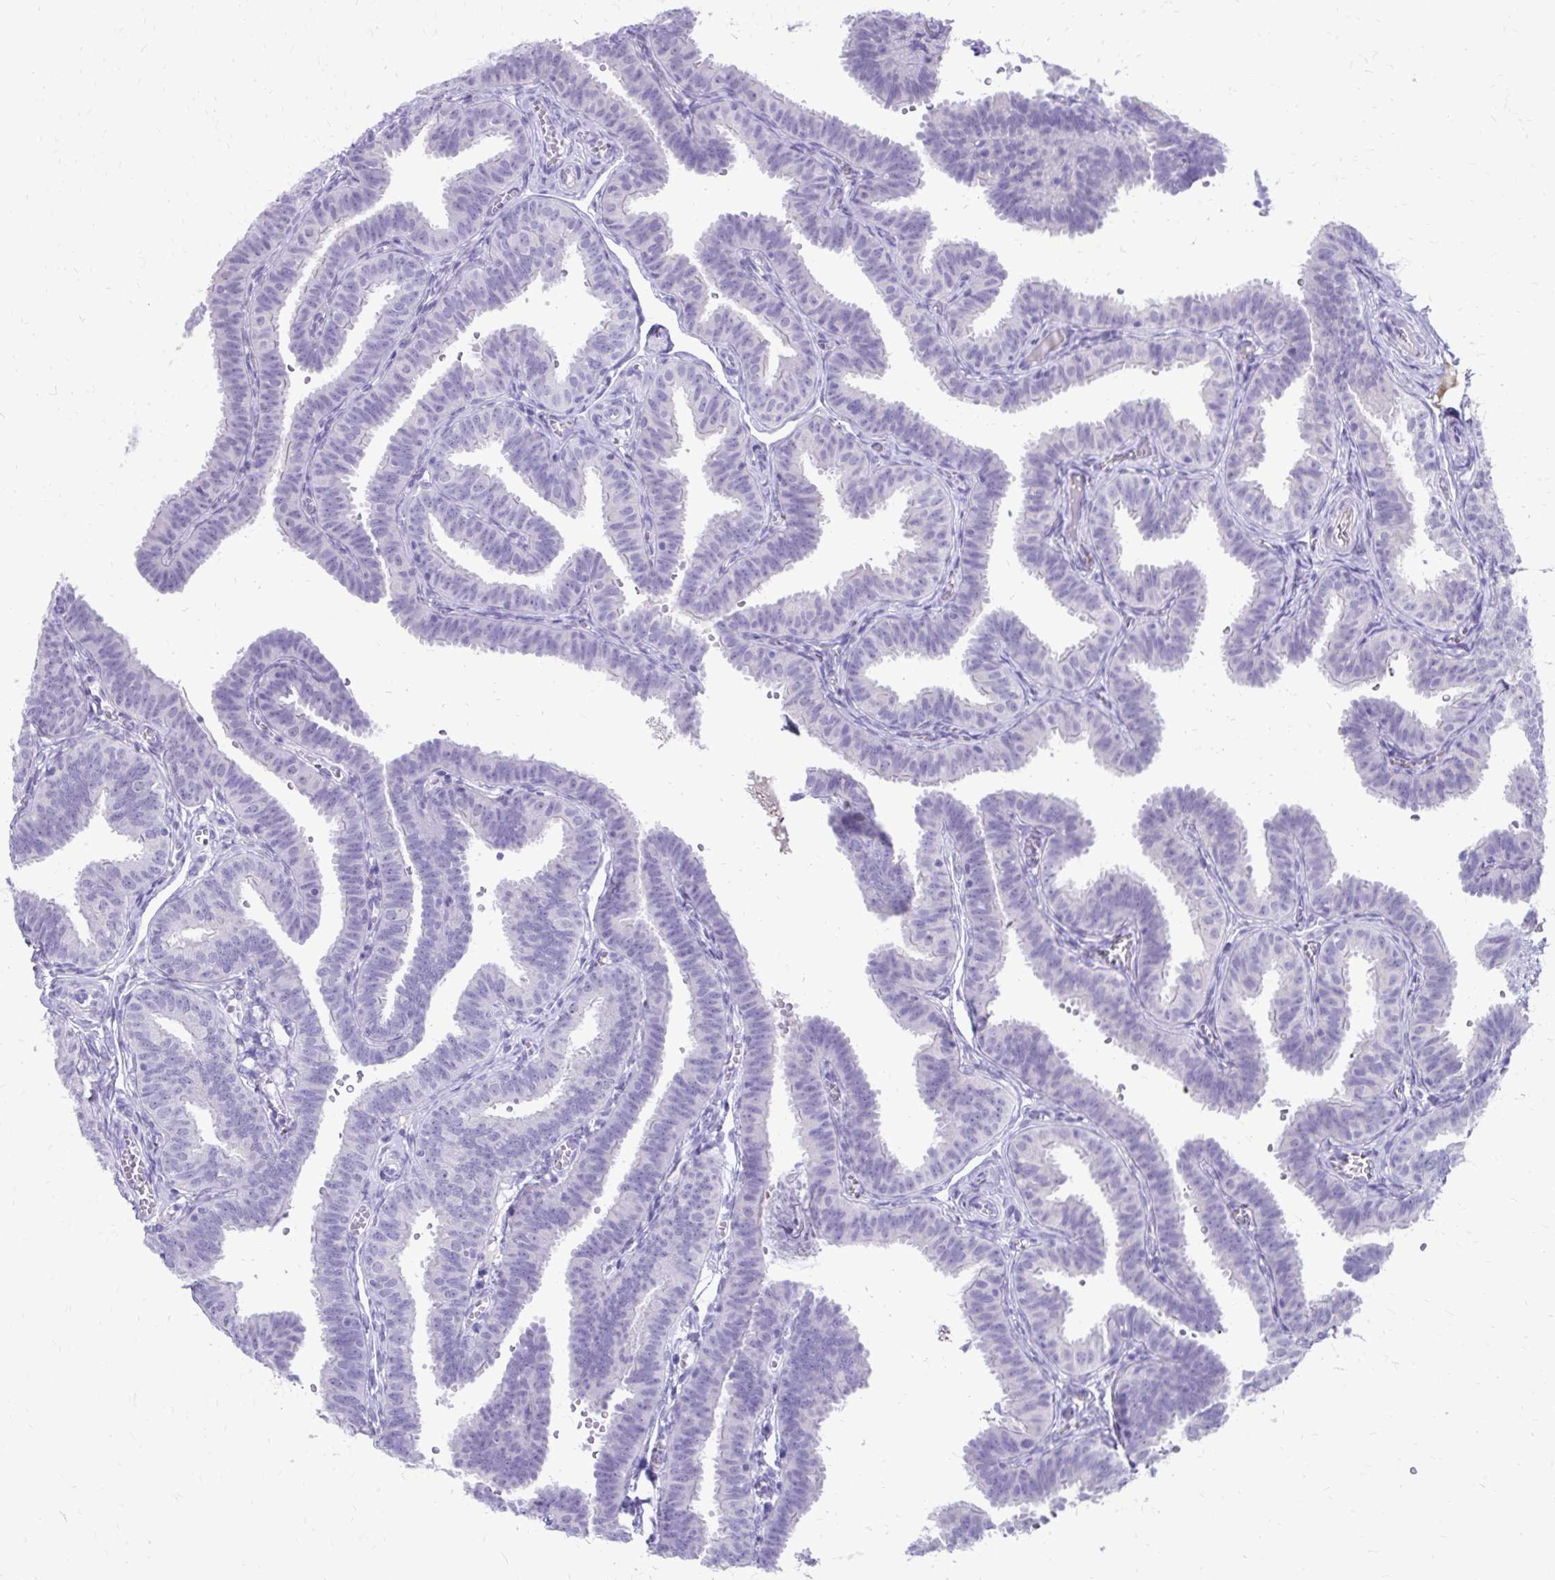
{"staining": {"intensity": "negative", "quantity": "none", "location": "none"}, "tissue": "fallopian tube", "cell_type": "Glandular cells", "image_type": "normal", "snomed": [{"axis": "morphology", "description": "Normal tissue, NOS"}, {"axis": "topography", "description": "Fallopian tube"}], "caption": "This is an immunohistochemistry (IHC) micrograph of benign human fallopian tube. There is no staining in glandular cells.", "gene": "SATL1", "patient": {"sex": "female", "age": 25}}